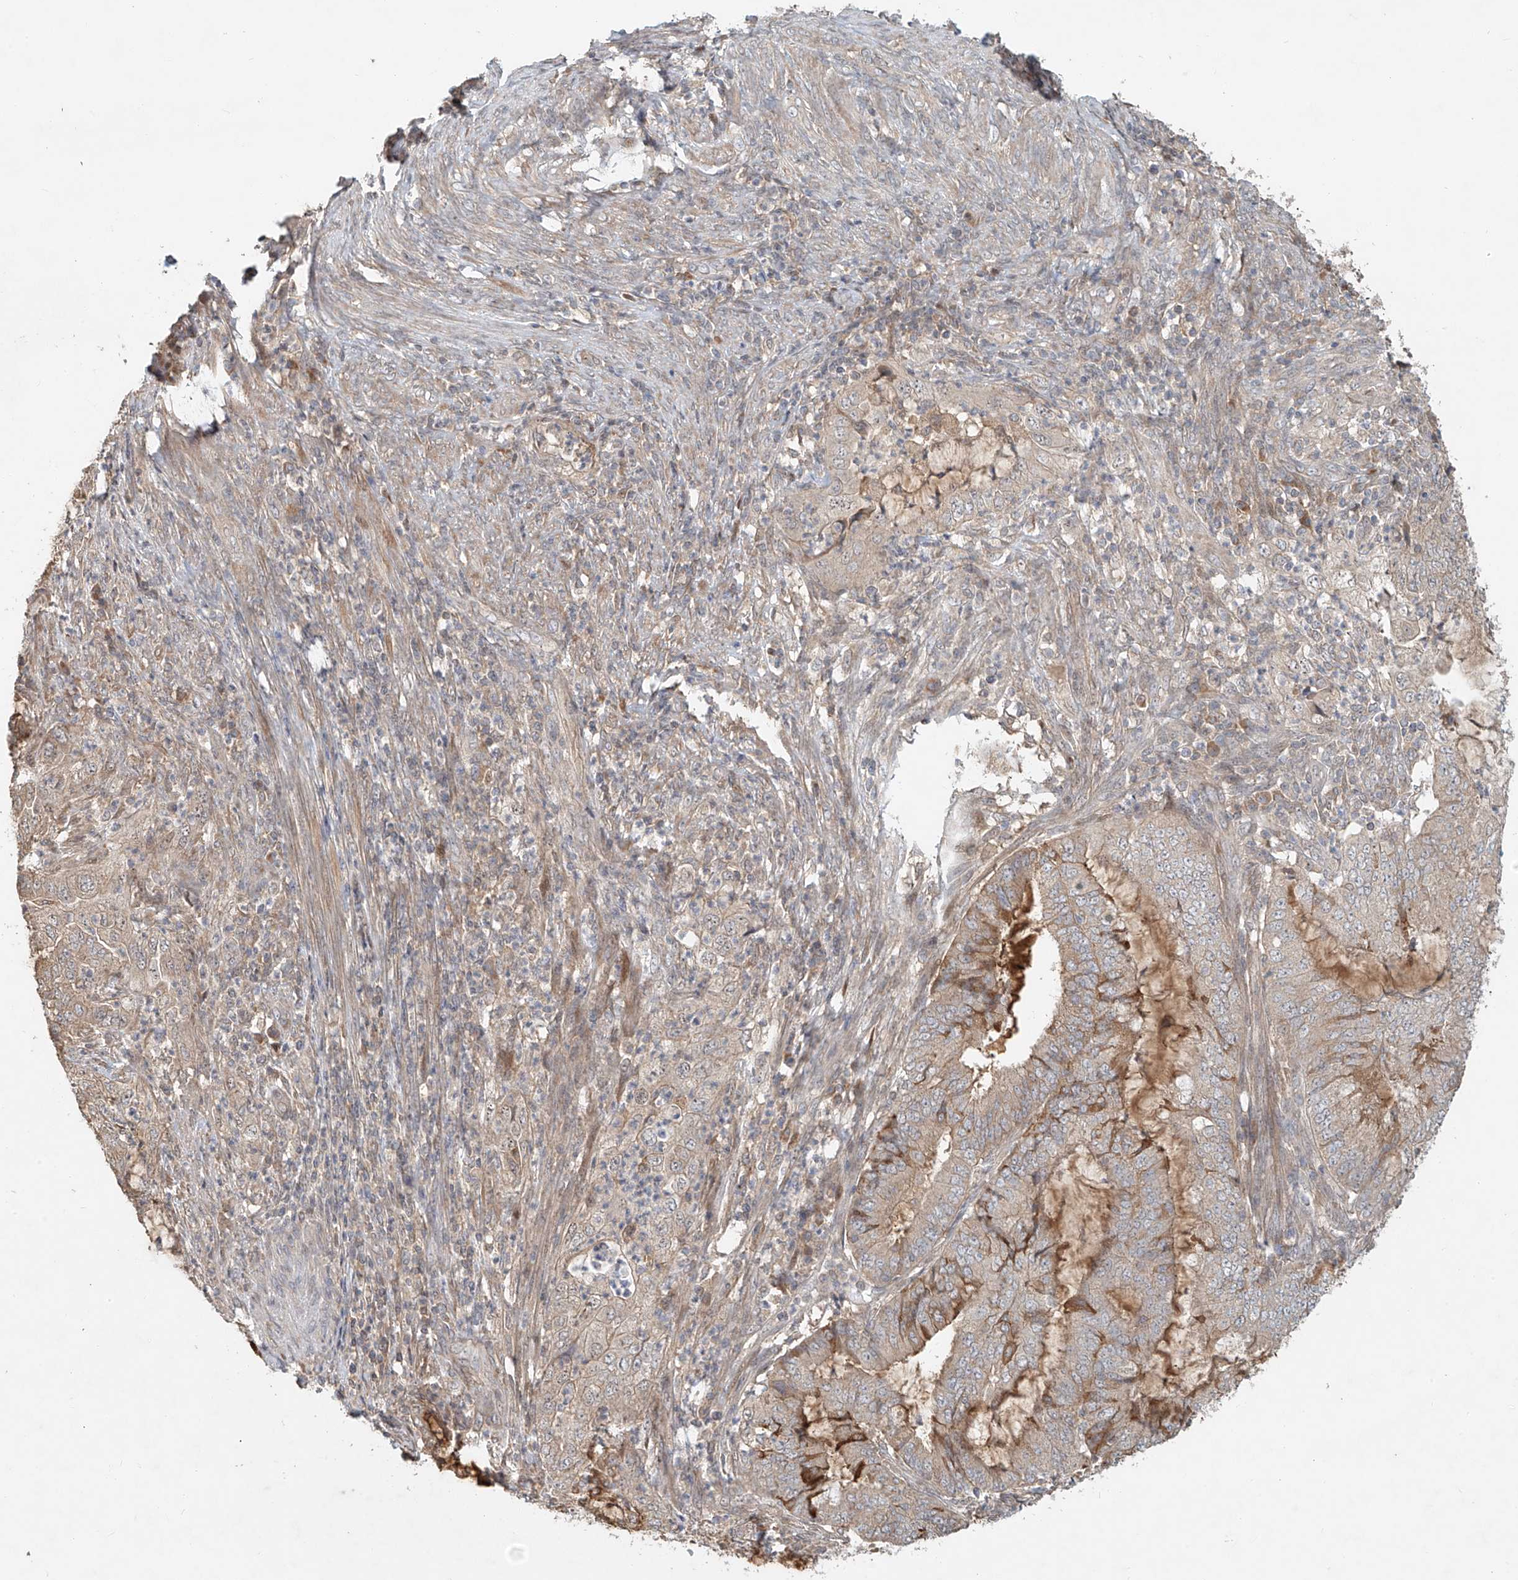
{"staining": {"intensity": "weak", "quantity": "25%-75%", "location": "cytoplasmic/membranous"}, "tissue": "endometrial cancer", "cell_type": "Tumor cells", "image_type": "cancer", "snomed": [{"axis": "morphology", "description": "Adenocarcinoma, NOS"}, {"axis": "topography", "description": "Endometrium"}], "caption": "High-power microscopy captured an immunohistochemistry (IHC) photomicrograph of endometrial cancer (adenocarcinoma), revealing weak cytoplasmic/membranous expression in about 25%-75% of tumor cells. The staining was performed using DAB (3,3'-diaminobenzidine) to visualize the protein expression in brown, while the nuclei were stained in blue with hematoxylin (Magnification: 20x).", "gene": "TMEM61", "patient": {"sex": "female", "age": 51}}